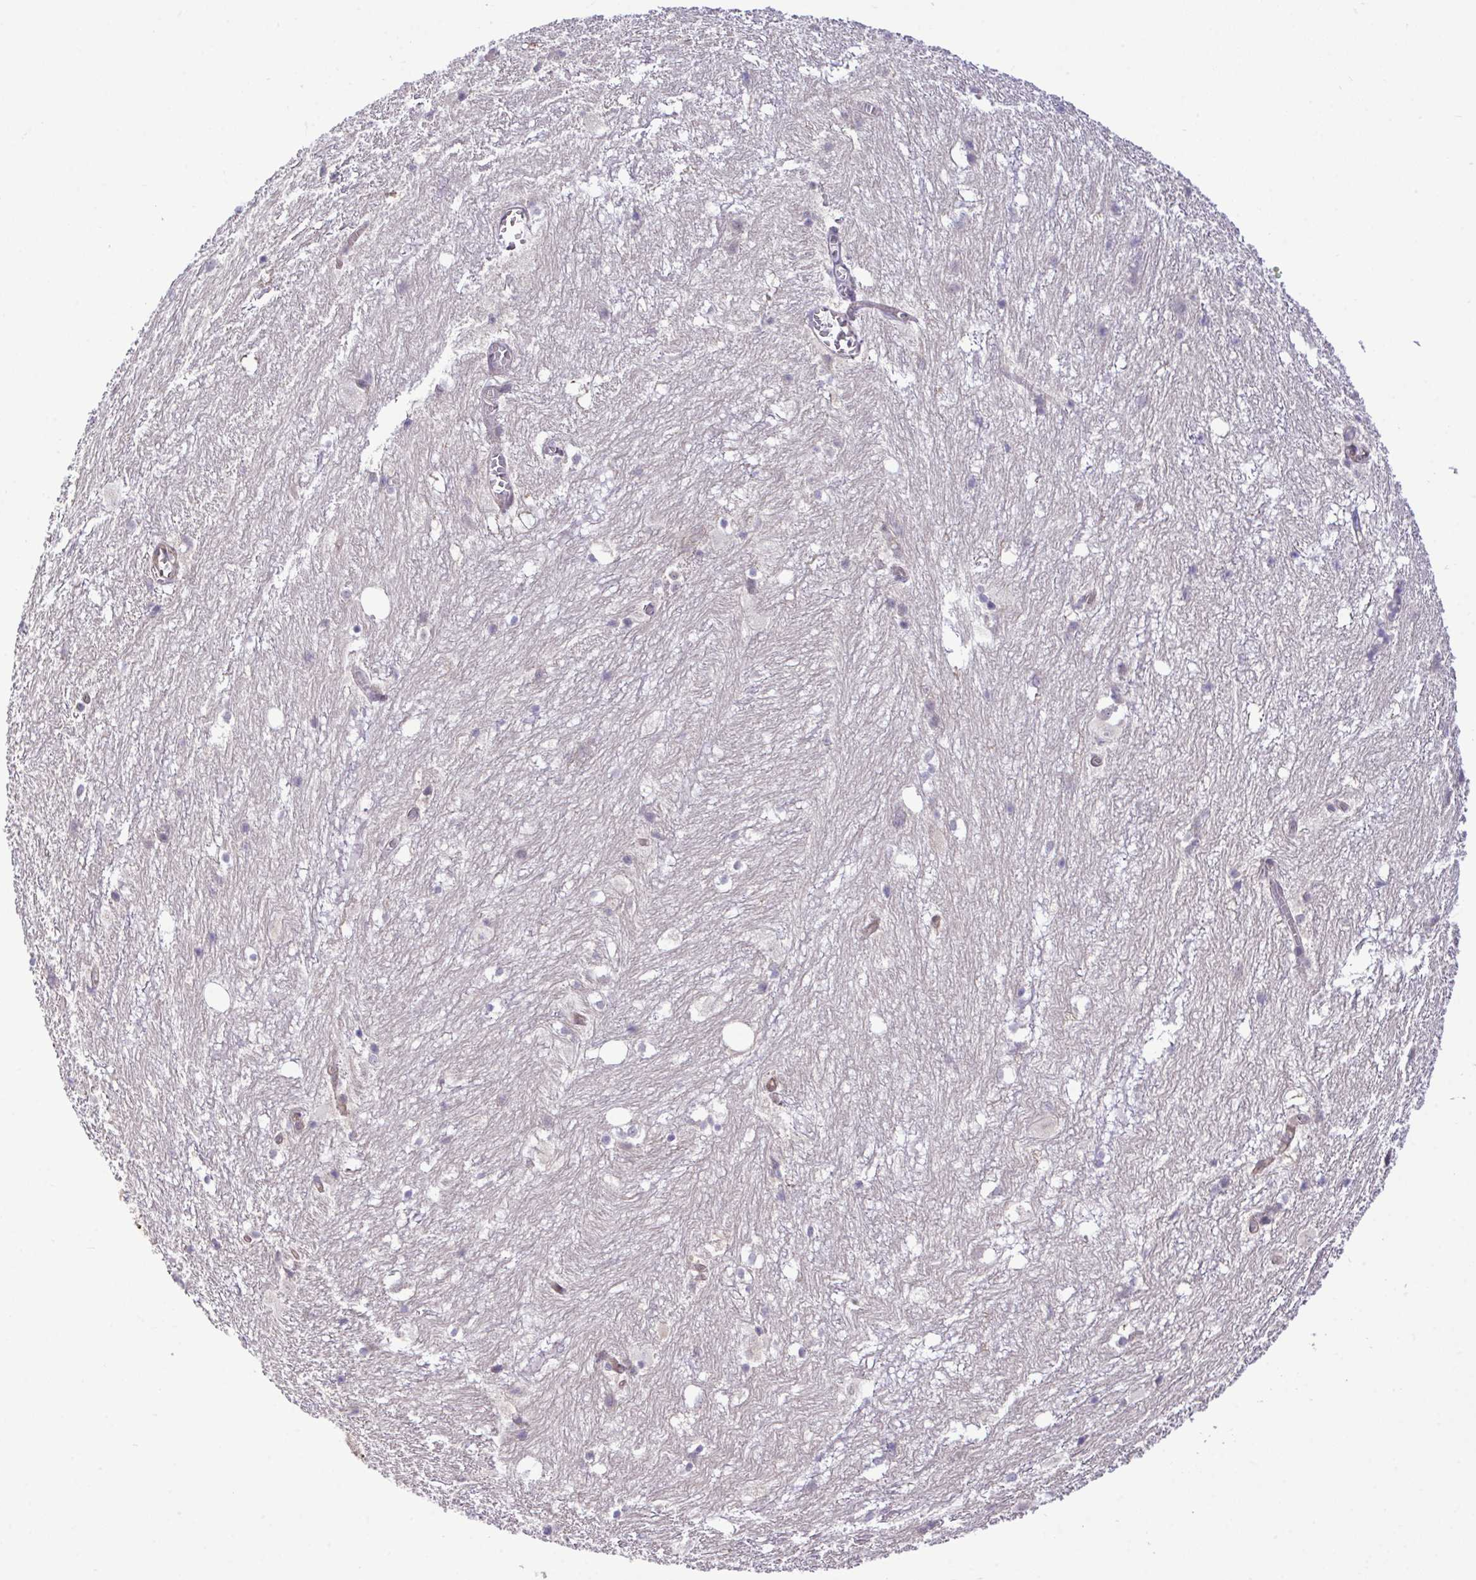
{"staining": {"intensity": "negative", "quantity": "none", "location": "none"}, "tissue": "hippocampus", "cell_type": "Glial cells", "image_type": "normal", "snomed": [{"axis": "morphology", "description": "Normal tissue, NOS"}, {"axis": "topography", "description": "Hippocampus"}], "caption": "Protein analysis of unremarkable hippocampus exhibits no significant expression in glial cells. (DAB immunohistochemistry (IHC) visualized using brightfield microscopy, high magnification).", "gene": "CMPK1", "patient": {"sex": "female", "age": 52}}